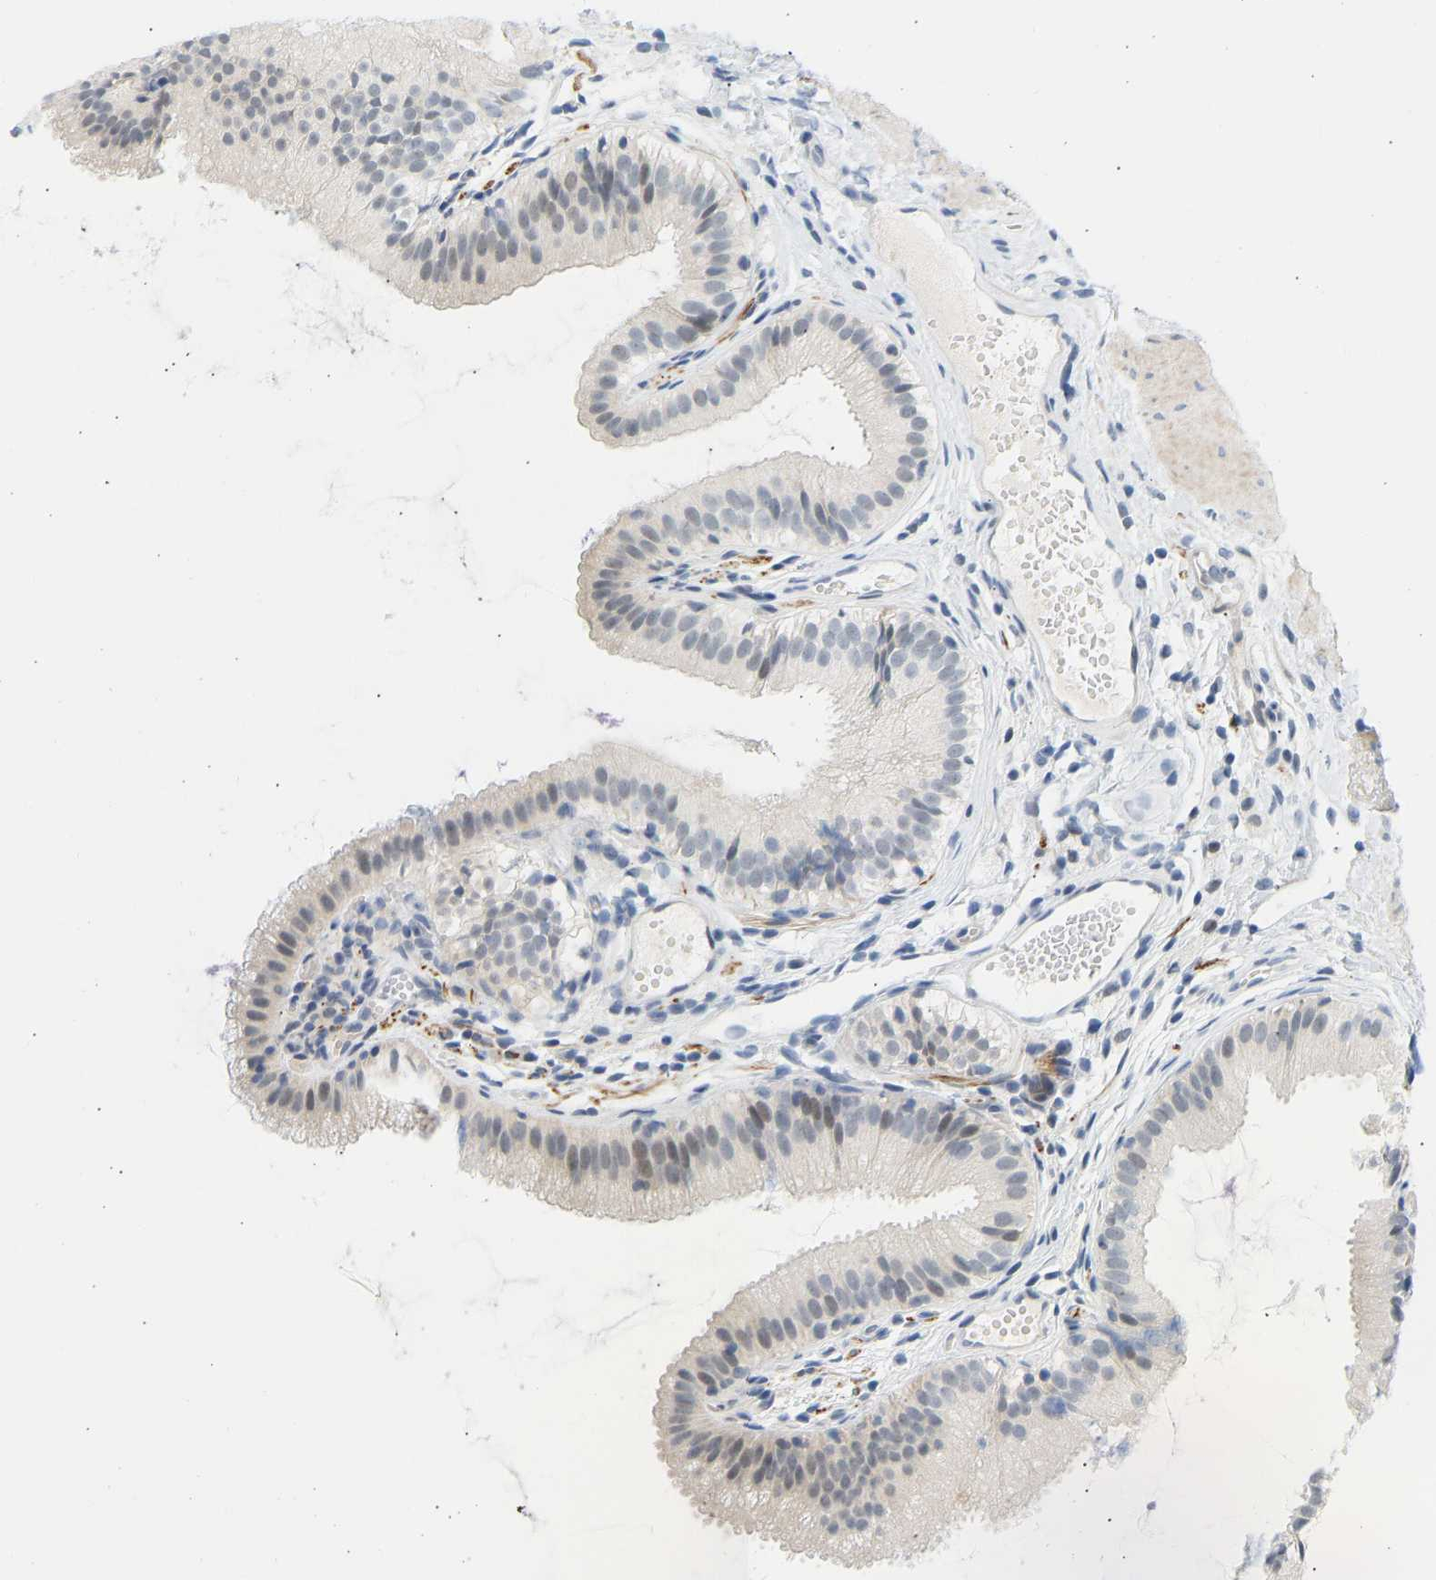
{"staining": {"intensity": "weak", "quantity": "25%-75%", "location": "nuclear"}, "tissue": "gallbladder", "cell_type": "Glandular cells", "image_type": "normal", "snomed": [{"axis": "morphology", "description": "Normal tissue, NOS"}, {"axis": "topography", "description": "Gallbladder"}], "caption": "Protein analysis of normal gallbladder displays weak nuclear positivity in approximately 25%-75% of glandular cells.", "gene": "BAG1", "patient": {"sex": "female", "age": 26}}